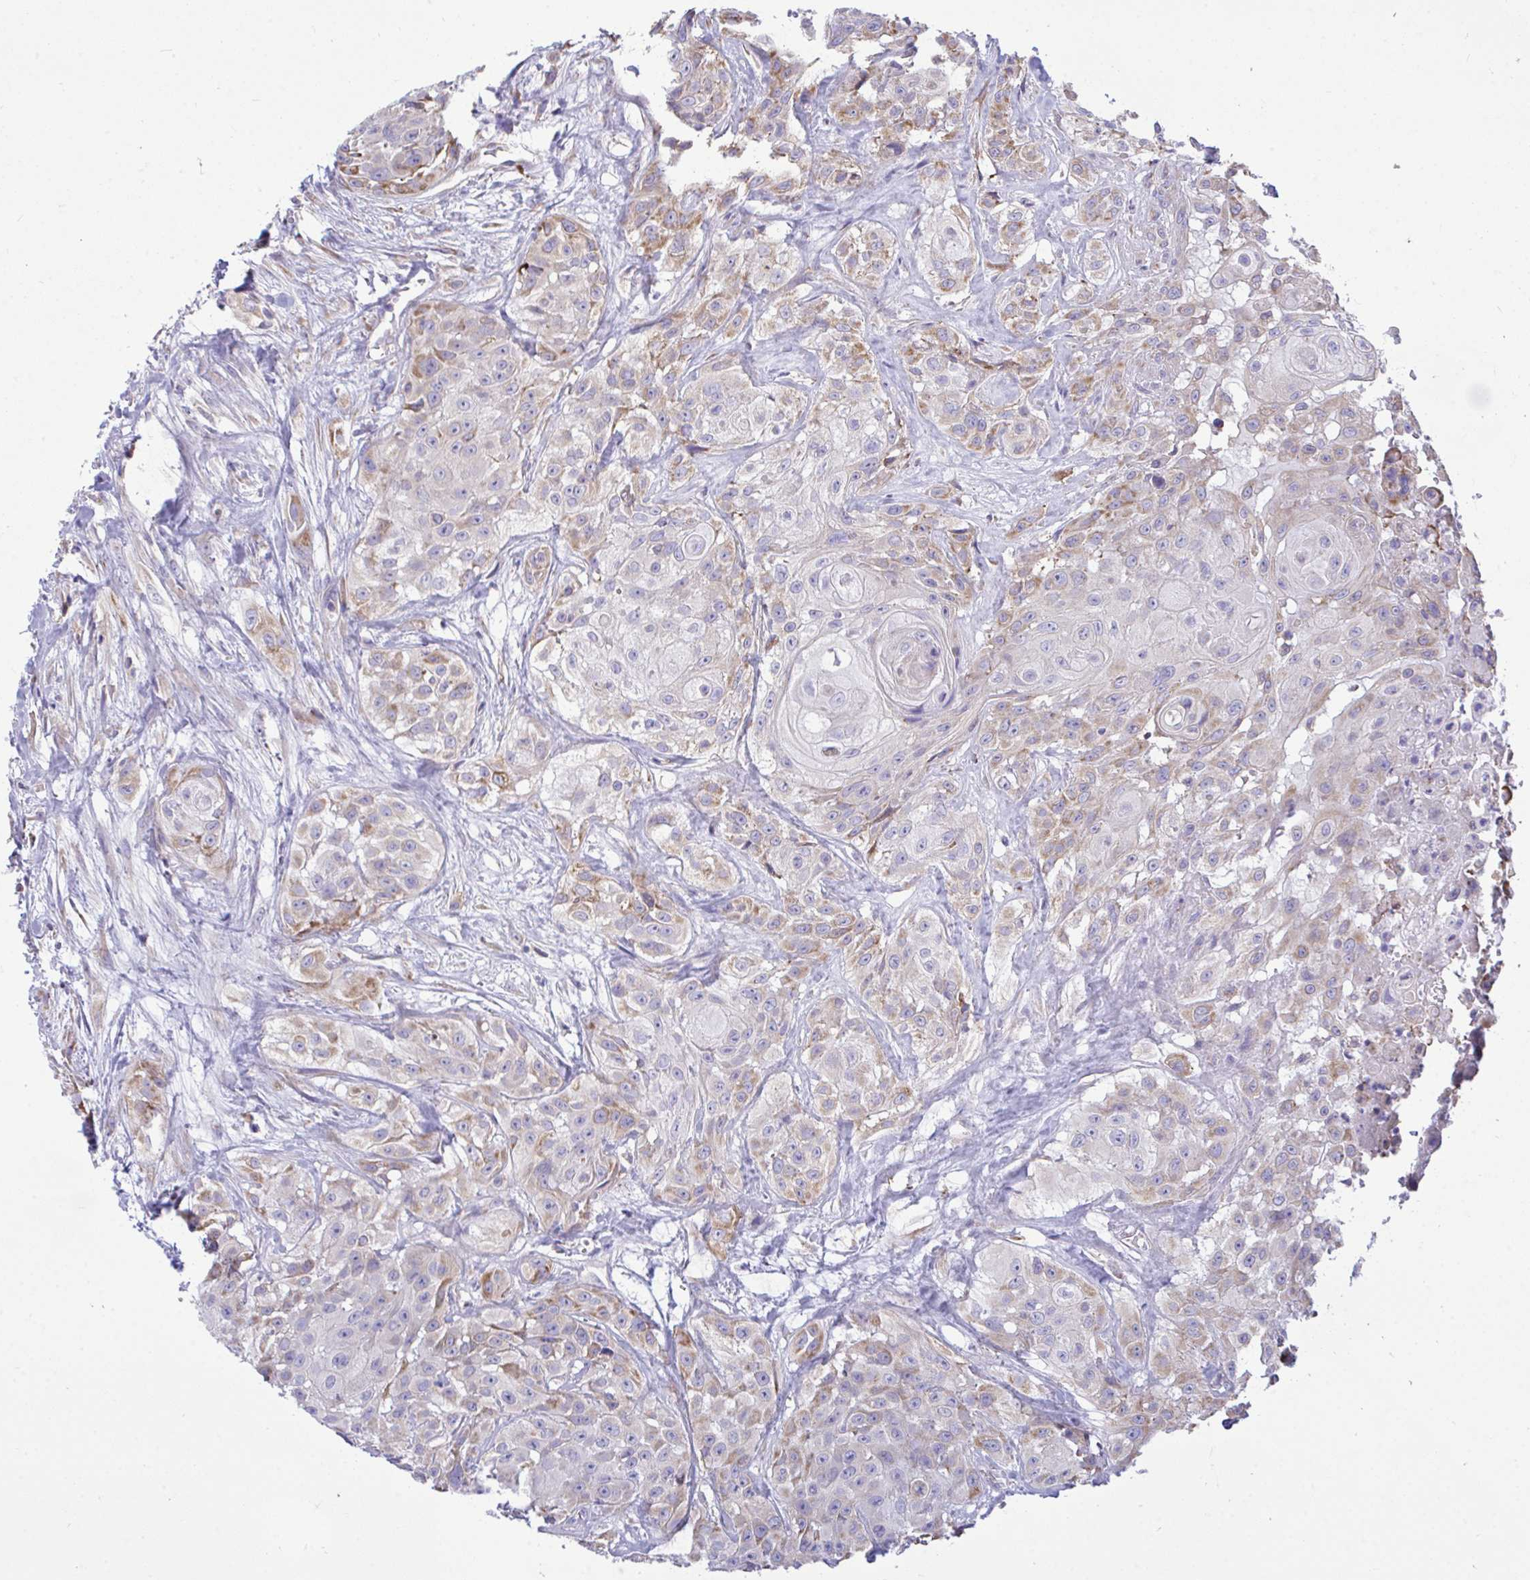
{"staining": {"intensity": "moderate", "quantity": "<25%", "location": "cytoplasmic/membranous"}, "tissue": "head and neck cancer", "cell_type": "Tumor cells", "image_type": "cancer", "snomed": [{"axis": "morphology", "description": "Squamous cell carcinoma, NOS"}, {"axis": "topography", "description": "Head-Neck"}], "caption": "This micrograph demonstrates immunohistochemistry (IHC) staining of head and neck cancer, with low moderate cytoplasmic/membranous positivity in approximately <25% of tumor cells.", "gene": "PIGK", "patient": {"sex": "male", "age": 83}}